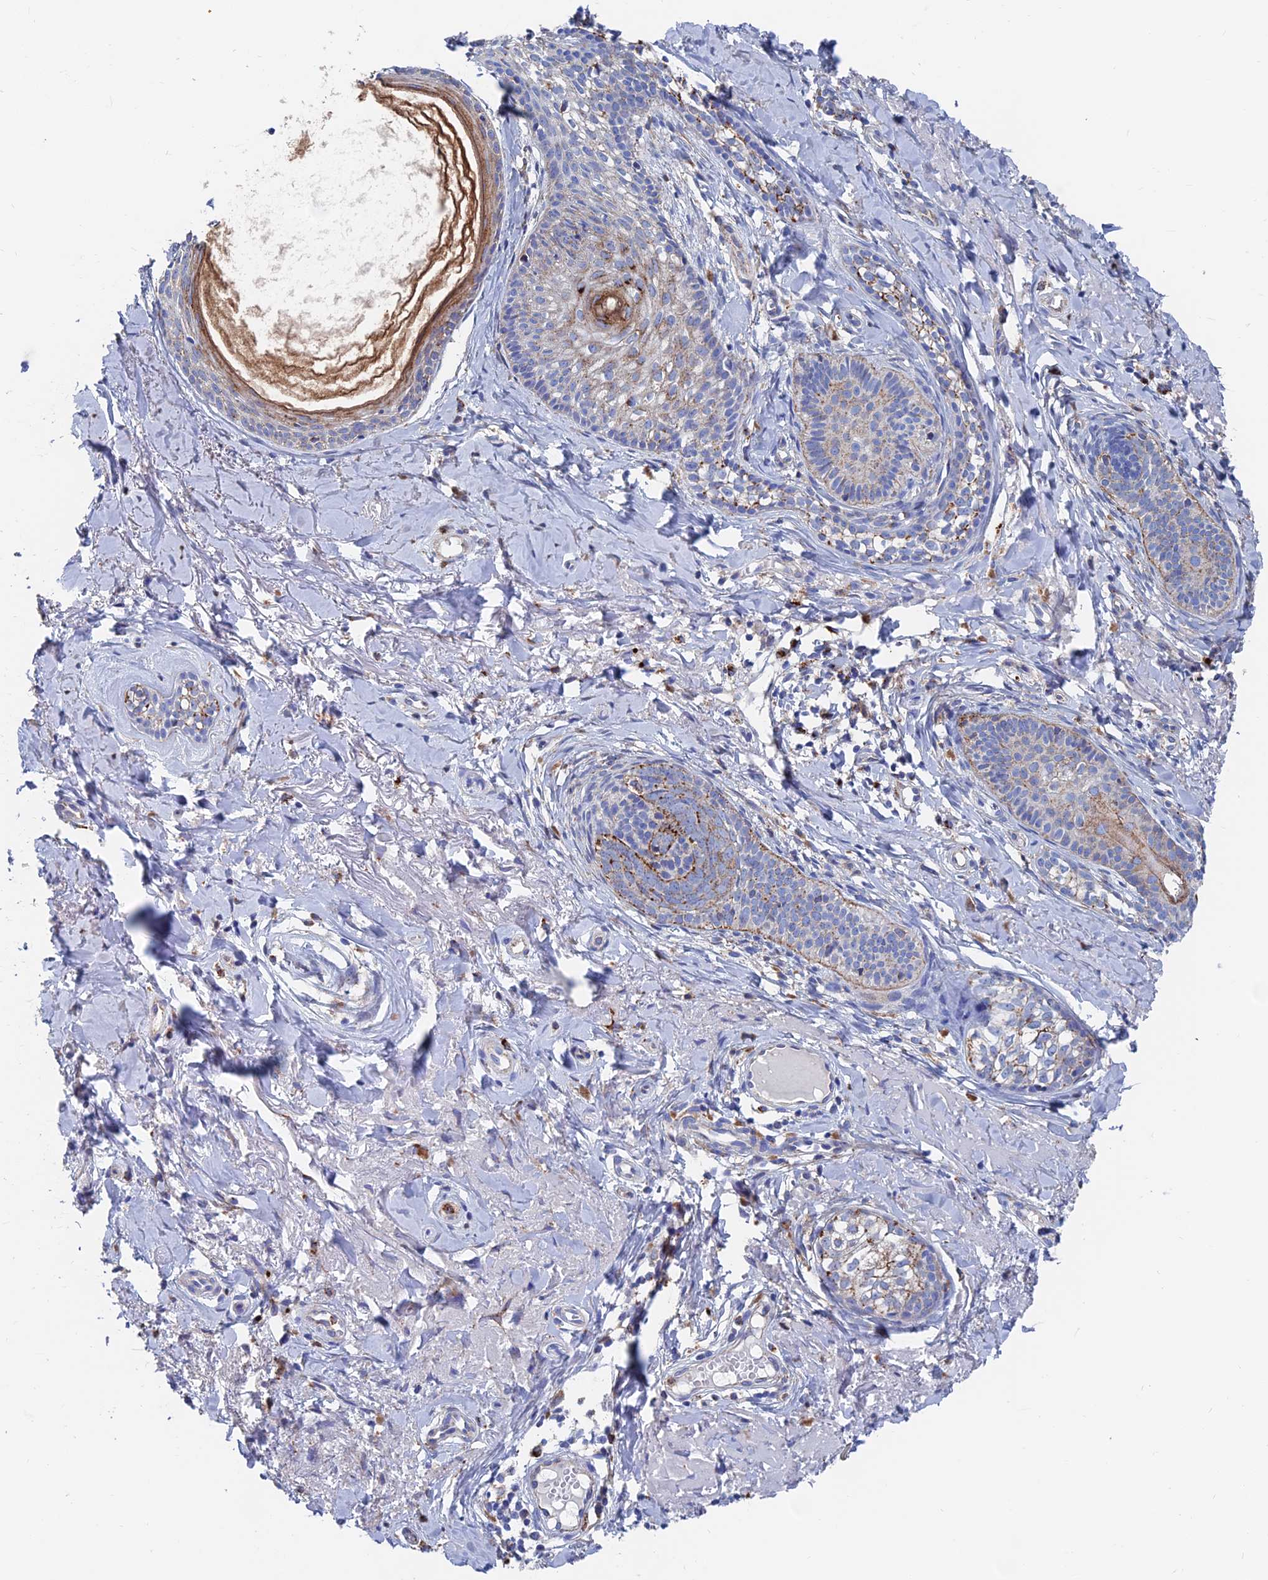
{"staining": {"intensity": "moderate", "quantity": "25%-75%", "location": "cytoplasmic/membranous"}, "tissue": "skin cancer", "cell_type": "Tumor cells", "image_type": "cancer", "snomed": [{"axis": "morphology", "description": "Basal cell carcinoma"}, {"axis": "topography", "description": "Skin"}], "caption": "Immunohistochemistry (IHC) of skin cancer (basal cell carcinoma) displays medium levels of moderate cytoplasmic/membranous positivity in approximately 25%-75% of tumor cells.", "gene": "SPNS1", "patient": {"sex": "female", "age": 76}}